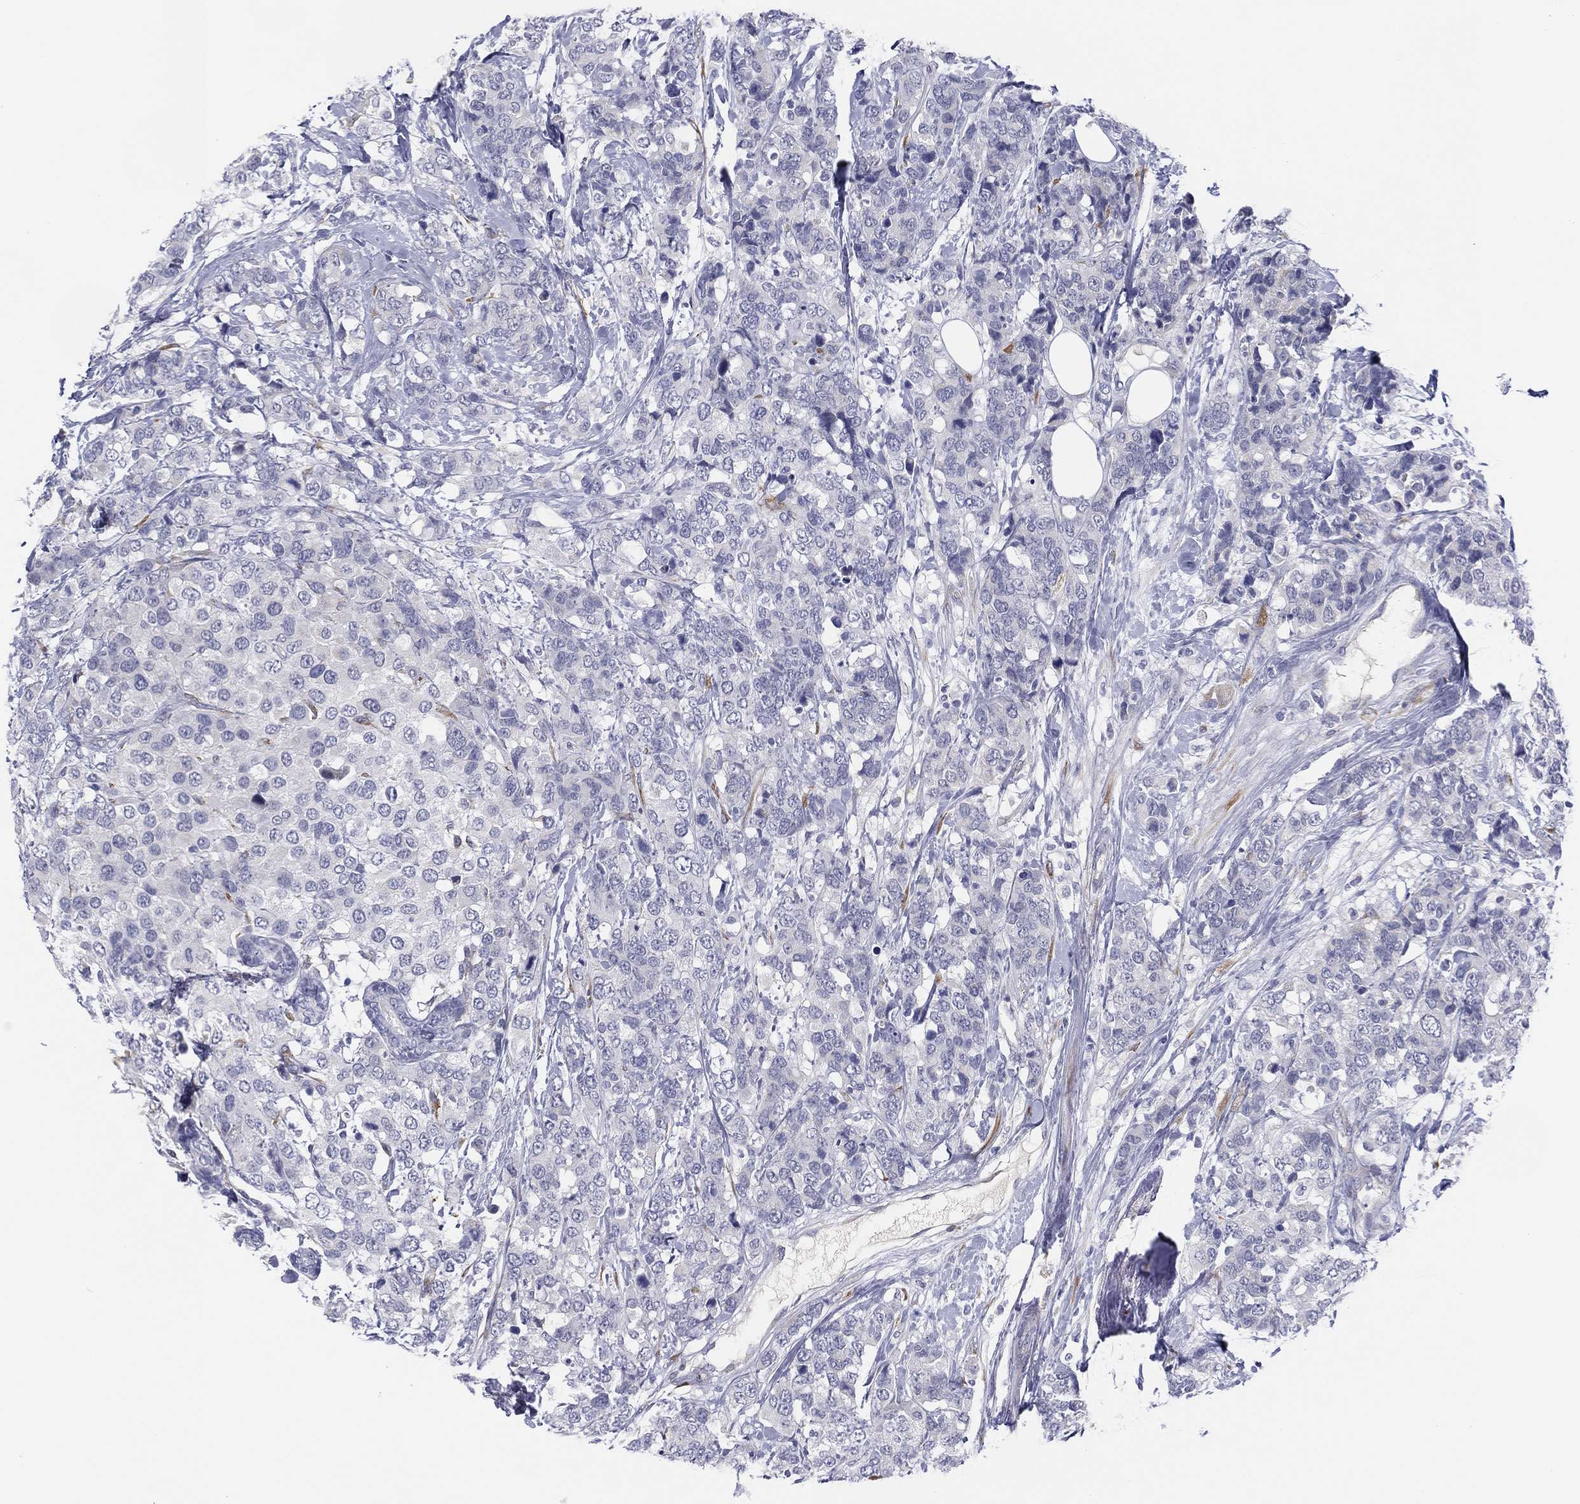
{"staining": {"intensity": "negative", "quantity": "none", "location": "none"}, "tissue": "breast cancer", "cell_type": "Tumor cells", "image_type": "cancer", "snomed": [{"axis": "morphology", "description": "Lobular carcinoma"}, {"axis": "topography", "description": "Breast"}], "caption": "High power microscopy histopathology image of an immunohistochemistry photomicrograph of breast cancer, revealing no significant positivity in tumor cells. The staining is performed using DAB (3,3'-diaminobenzidine) brown chromogen with nuclei counter-stained in using hematoxylin.", "gene": "MLF1", "patient": {"sex": "female", "age": 59}}